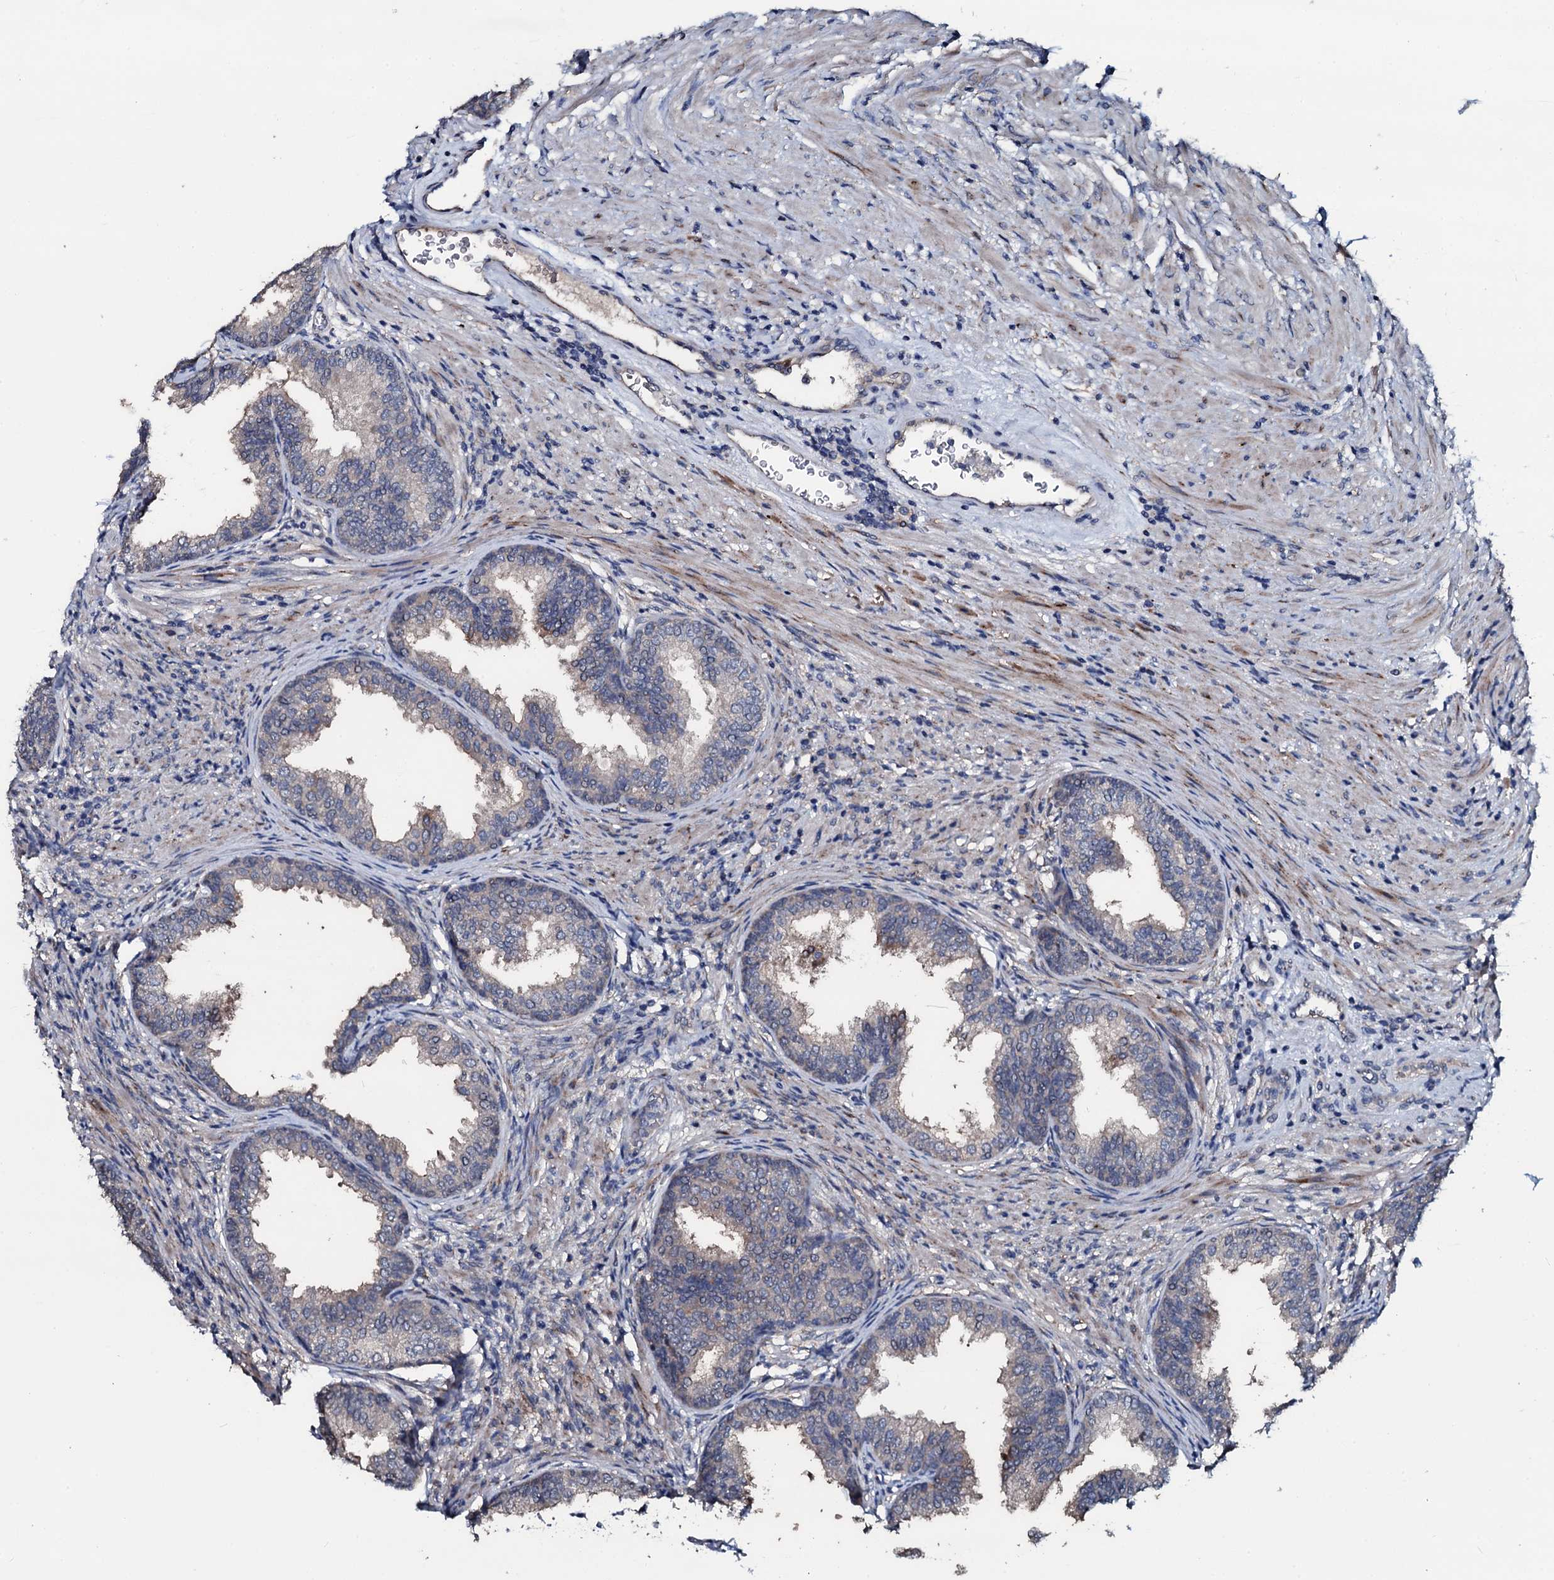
{"staining": {"intensity": "negative", "quantity": "none", "location": "none"}, "tissue": "prostate", "cell_type": "Glandular cells", "image_type": "normal", "snomed": [{"axis": "morphology", "description": "Normal tissue, NOS"}, {"axis": "topography", "description": "Prostate"}], "caption": "High power microscopy micrograph of an IHC photomicrograph of normal prostate, revealing no significant expression in glandular cells.", "gene": "IL12B", "patient": {"sex": "male", "age": 76}}